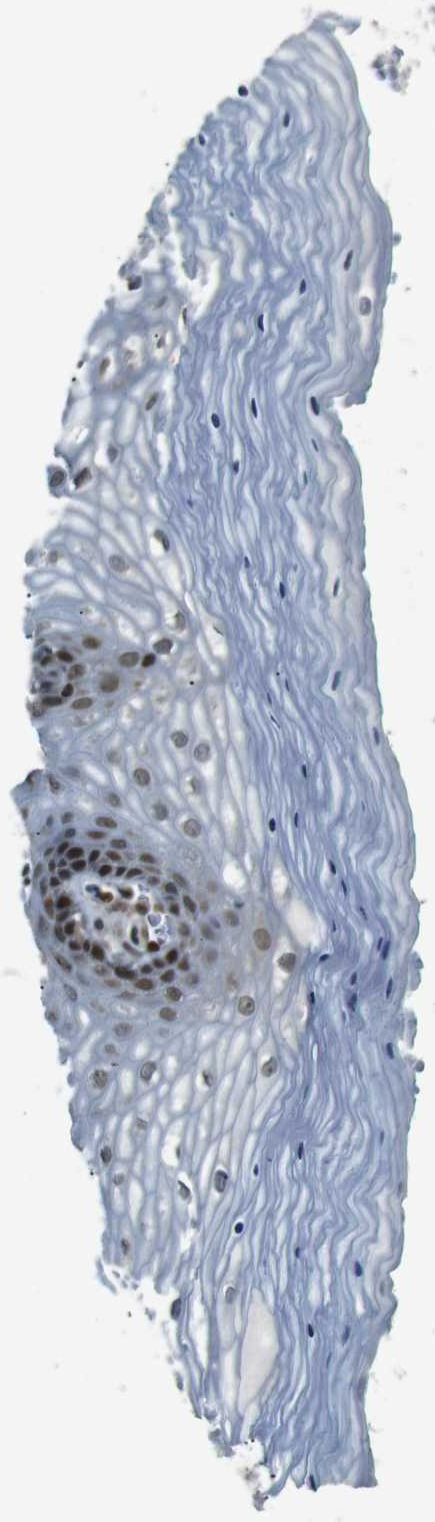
{"staining": {"intensity": "strong", "quantity": ">75%", "location": "nuclear"}, "tissue": "cervix", "cell_type": "Glandular cells", "image_type": "normal", "snomed": [{"axis": "morphology", "description": "Normal tissue, NOS"}, {"axis": "topography", "description": "Cervix"}], "caption": "IHC photomicrograph of unremarkable human cervix stained for a protein (brown), which displays high levels of strong nuclear staining in about >75% of glandular cells.", "gene": "NHEJ1", "patient": {"sex": "female", "age": 55}}